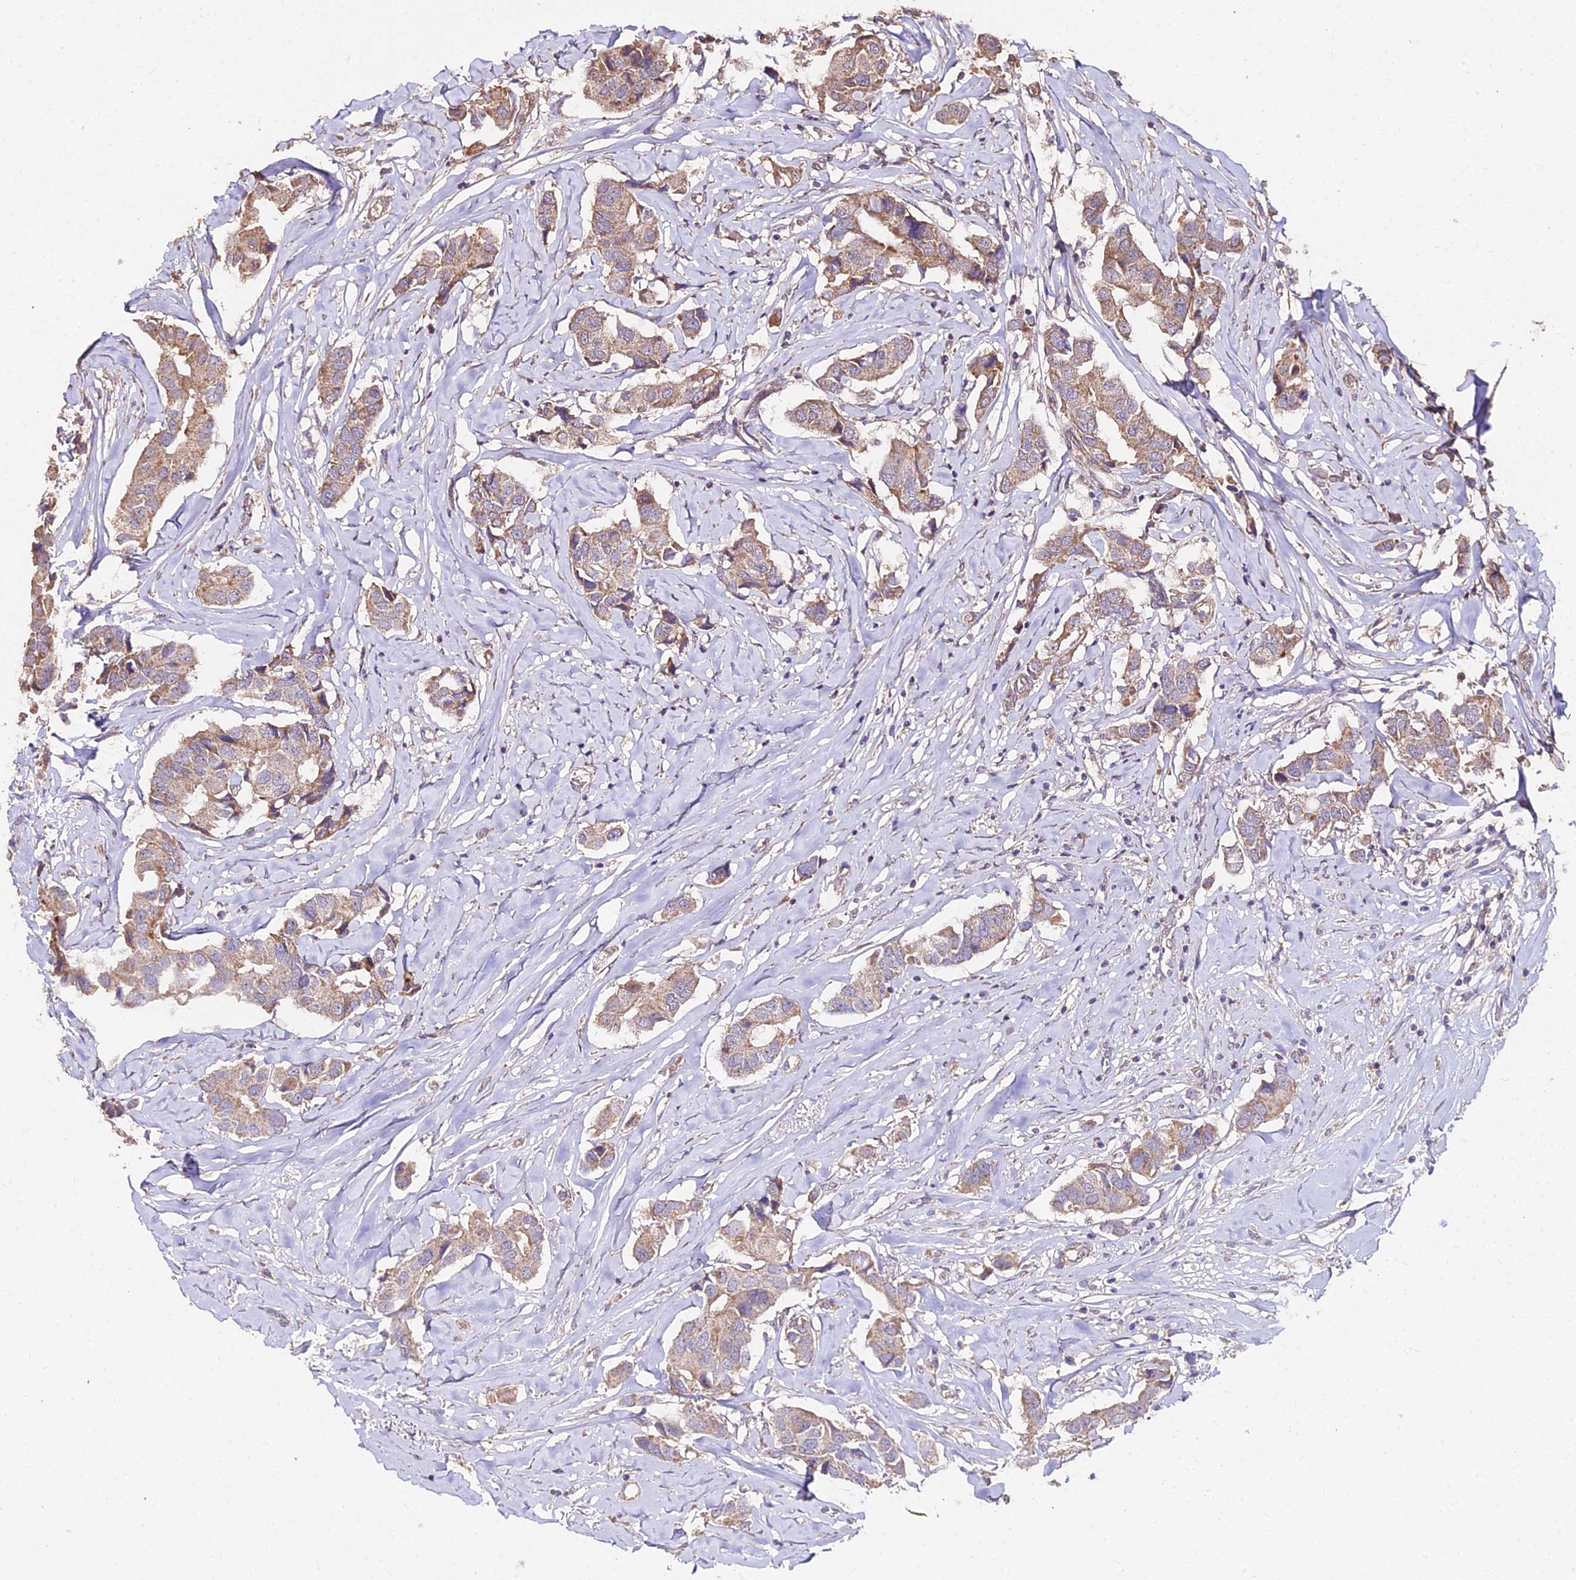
{"staining": {"intensity": "weak", "quantity": "25%-75%", "location": "cytoplasmic/membranous"}, "tissue": "breast cancer", "cell_type": "Tumor cells", "image_type": "cancer", "snomed": [{"axis": "morphology", "description": "Duct carcinoma"}, {"axis": "topography", "description": "Breast"}], "caption": "The micrograph displays staining of breast cancer, revealing weak cytoplasmic/membranous protein staining (brown color) within tumor cells. The staining is performed using DAB brown chromogen to label protein expression. The nuclei are counter-stained blue using hematoxylin.", "gene": "METTL13", "patient": {"sex": "female", "age": 80}}